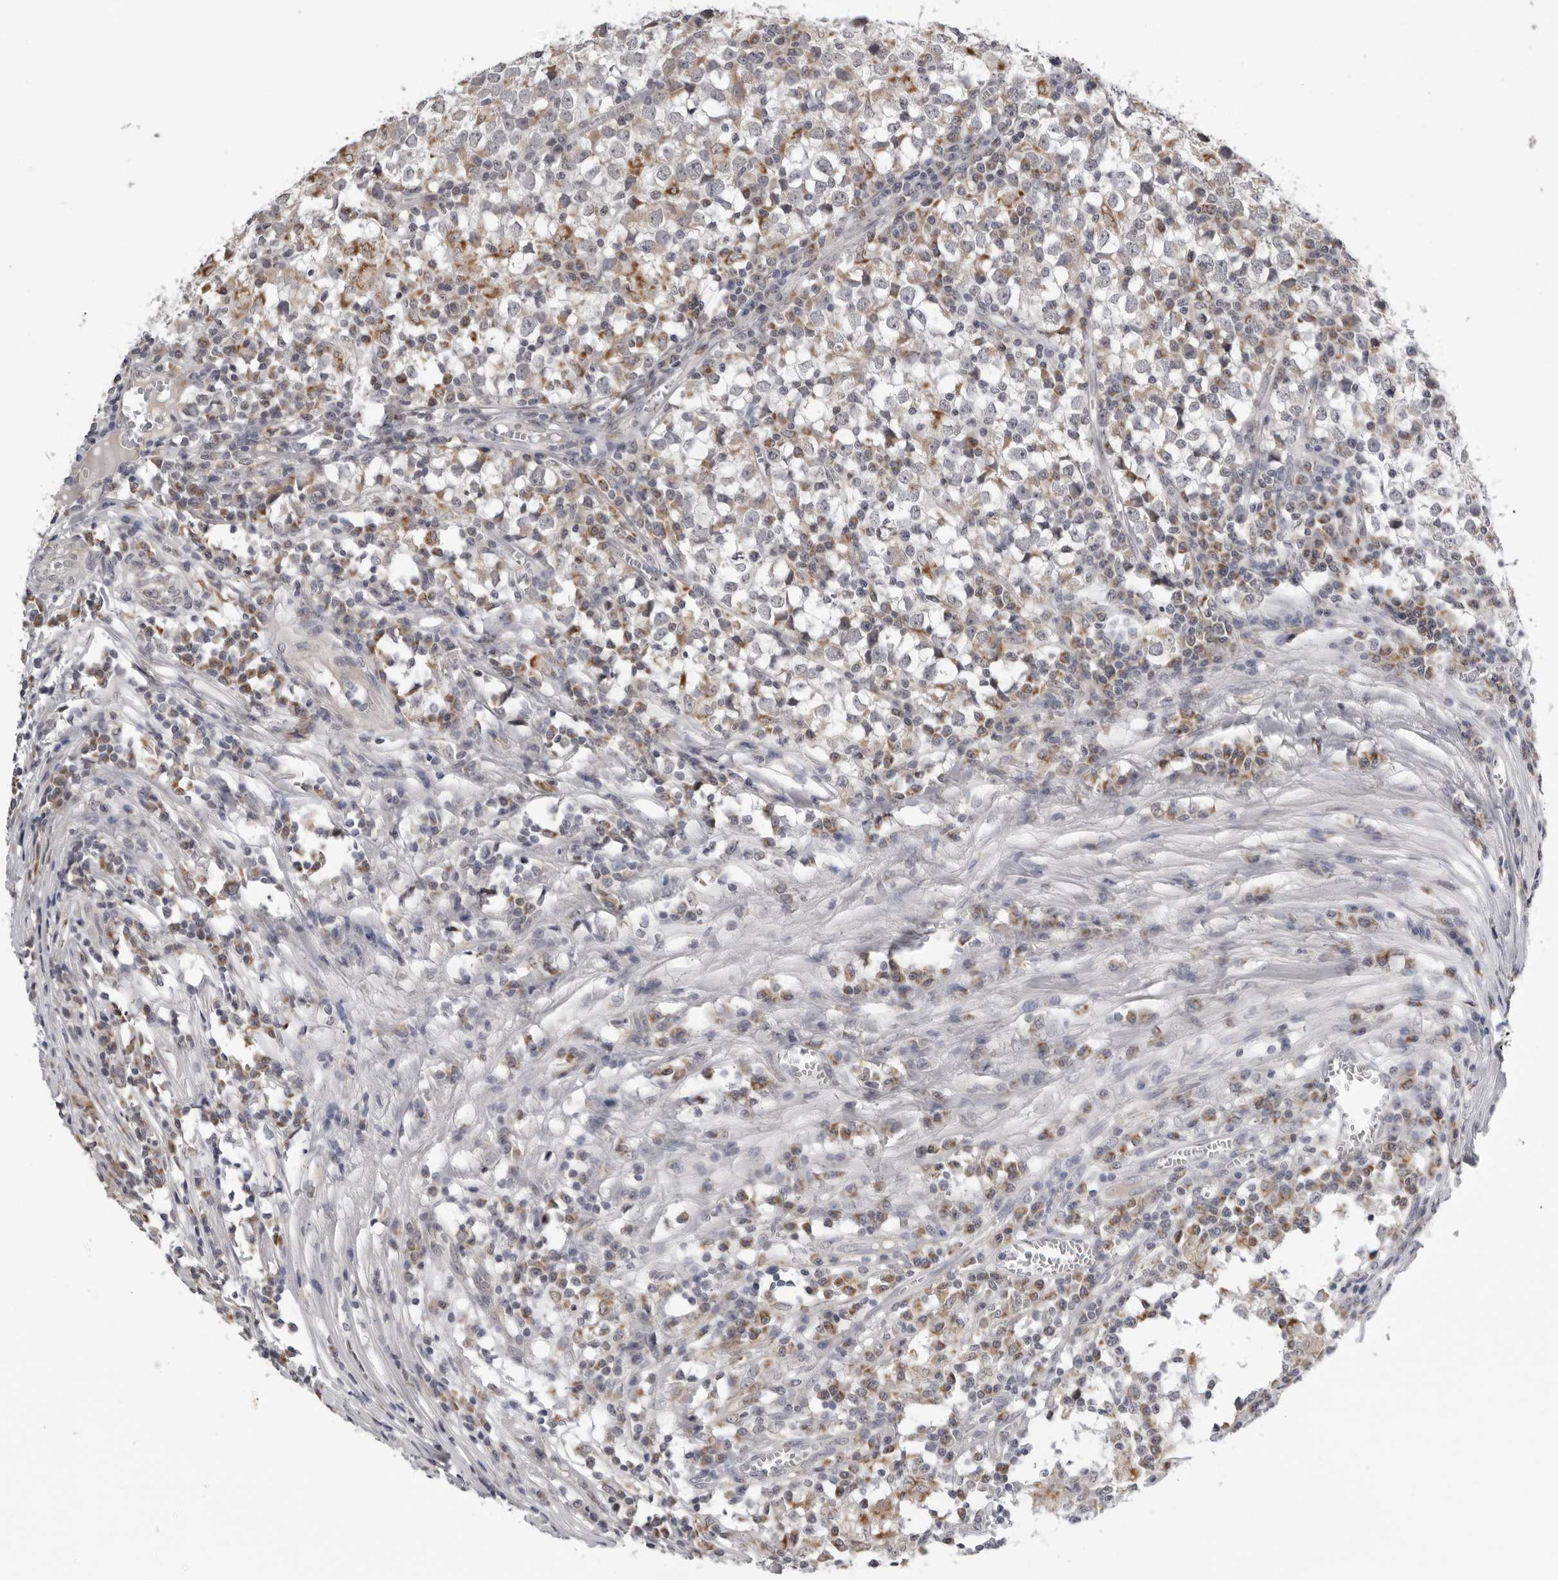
{"staining": {"intensity": "weak", "quantity": "<25%", "location": "cytoplasmic/membranous"}, "tissue": "testis cancer", "cell_type": "Tumor cells", "image_type": "cancer", "snomed": [{"axis": "morphology", "description": "Seminoma, NOS"}, {"axis": "topography", "description": "Testis"}], "caption": "IHC of human testis cancer (seminoma) exhibits no staining in tumor cells. (Immunohistochemistry, brightfield microscopy, high magnification).", "gene": "CPT2", "patient": {"sex": "male", "age": 65}}